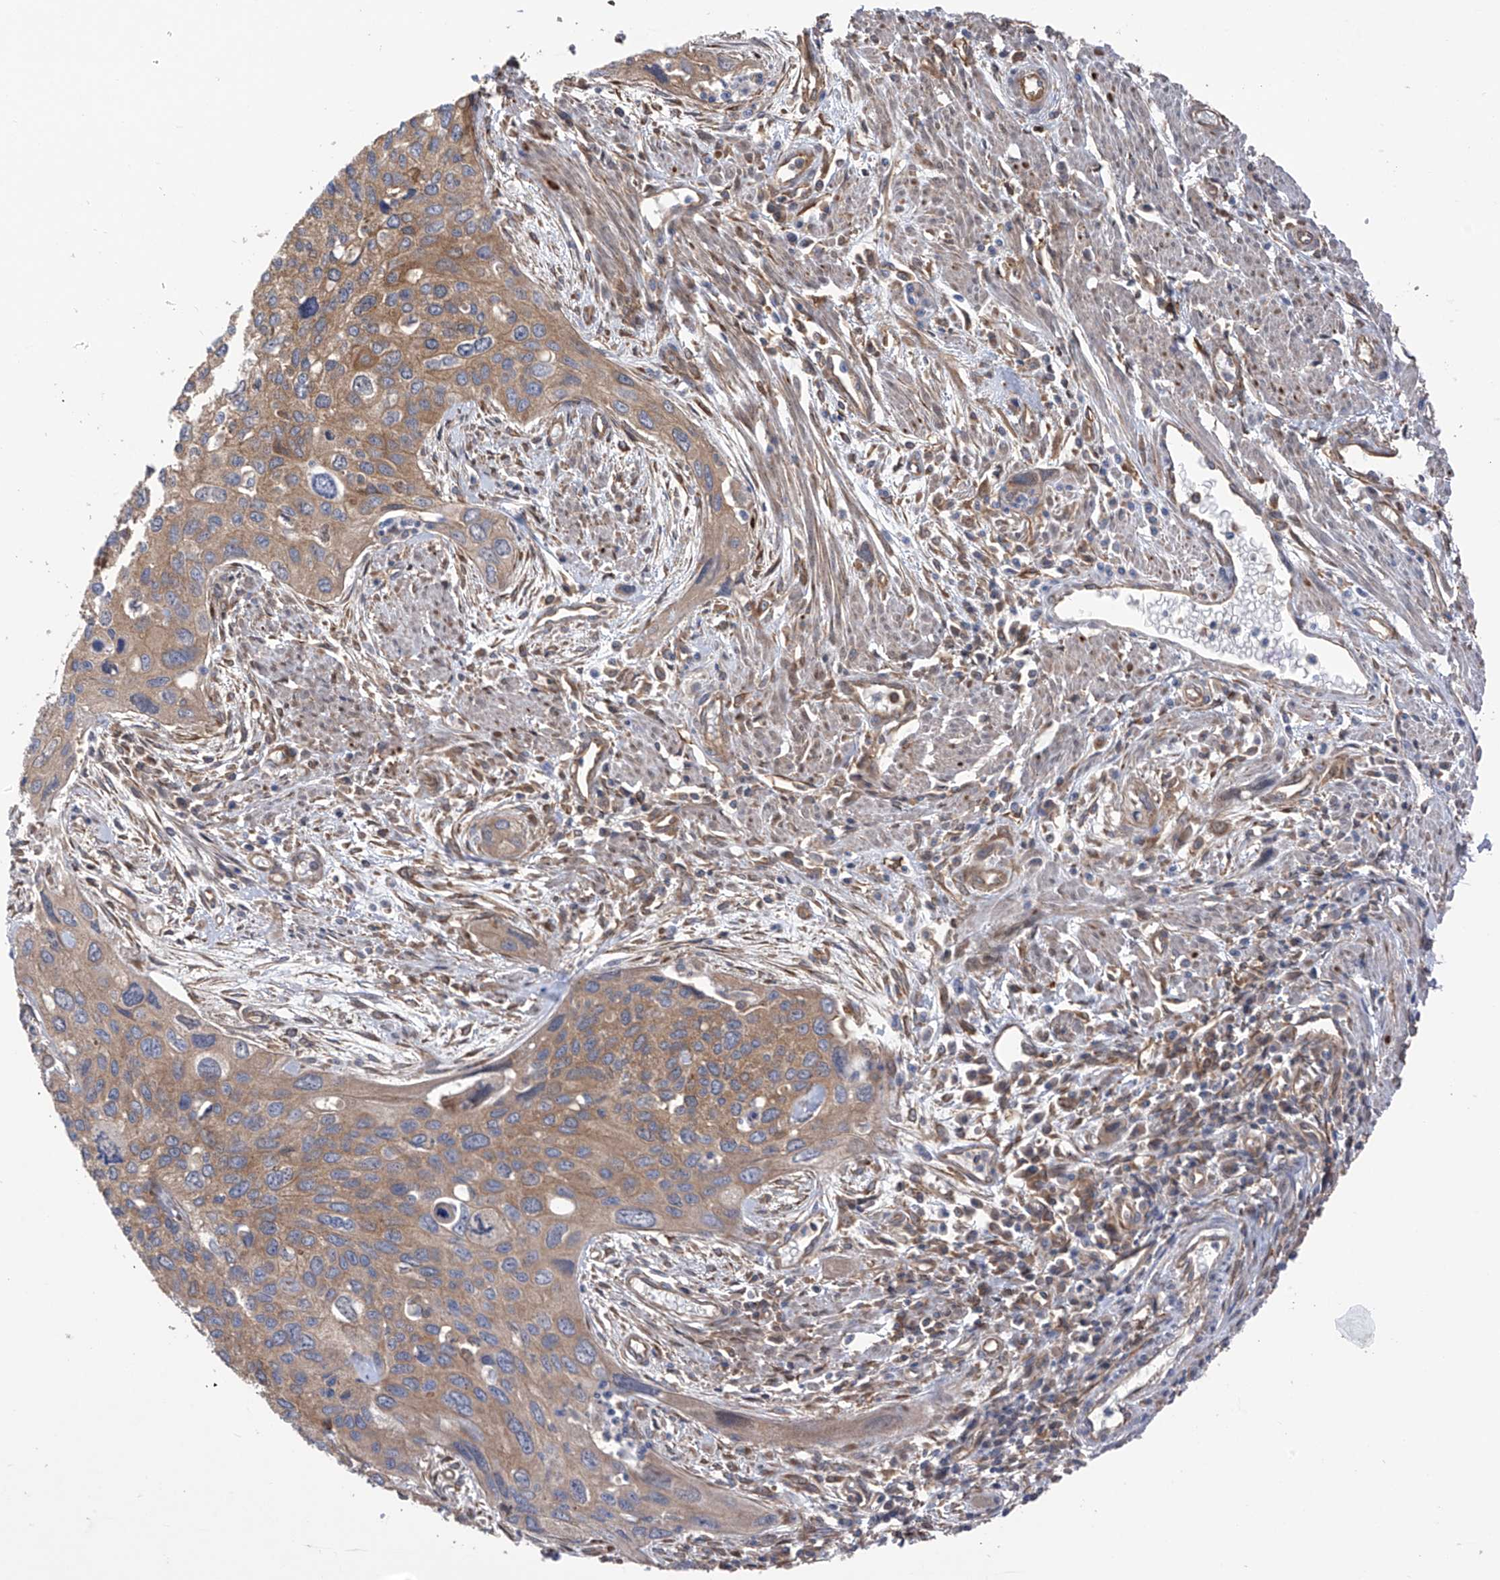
{"staining": {"intensity": "moderate", "quantity": ">75%", "location": "cytoplasmic/membranous"}, "tissue": "cervical cancer", "cell_type": "Tumor cells", "image_type": "cancer", "snomed": [{"axis": "morphology", "description": "Squamous cell carcinoma, NOS"}, {"axis": "topography", "description": "Cervix"}], "caption": "Immunohistochemical staining of cervical cancer displays medium levels of moderate cytoplasmic/membranous protein expression in approximately >75% of tumor cells. The staining is performed using DAB brown chromogen to label protein expression. The nuclei are counter-stained blue using hematoxylin.", "gene": "CHPF", "patient": {"sex": "female", "age": 55}}